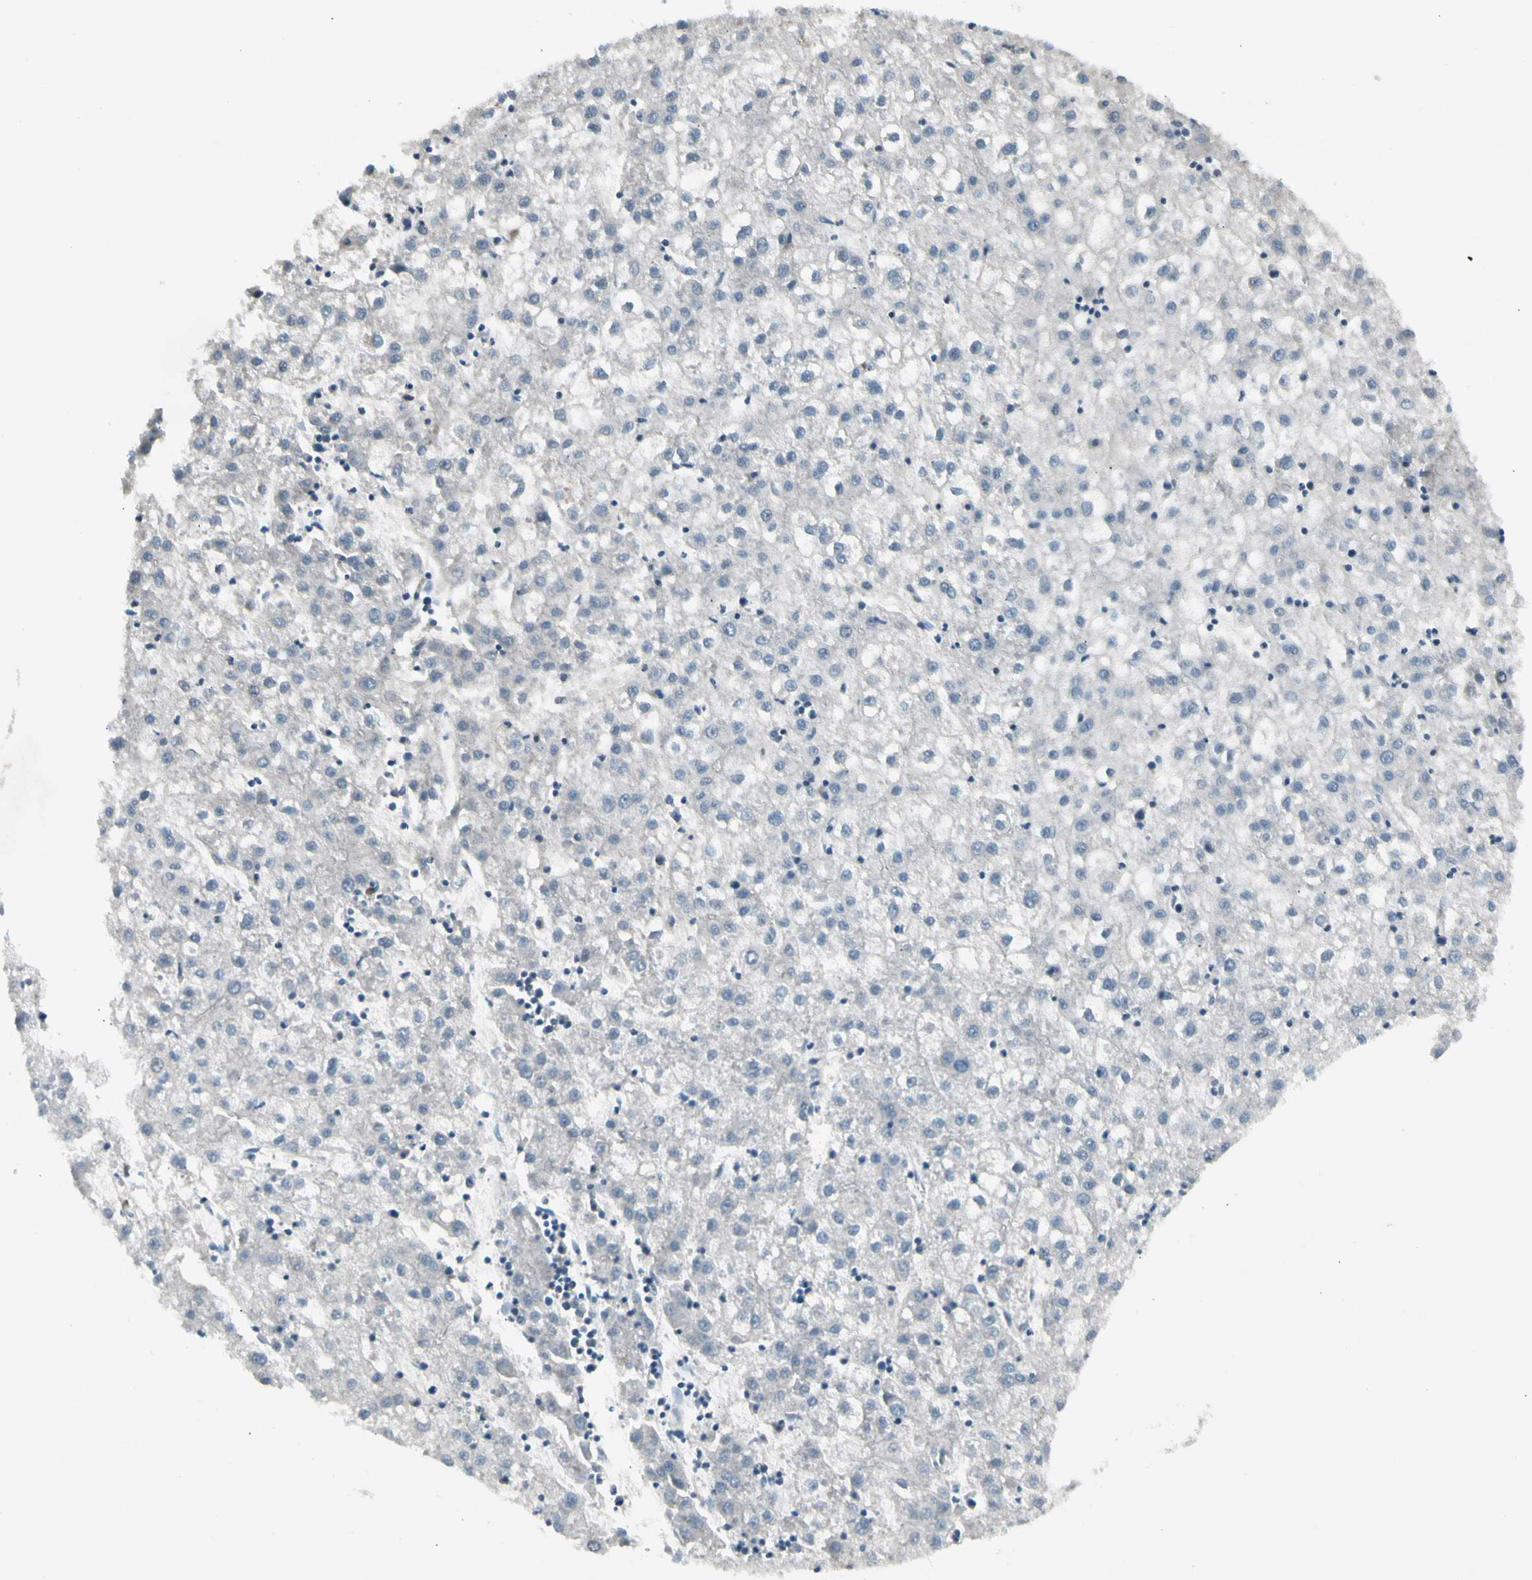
{"staining": {"intensity": "negative", "quantity": "none", "location": "none"}, "tissue": "liver cancer", "cell_type": "Tumor cells", "image_type": "cancer", "snomed": [{"axis": "morphology", "description": "Carcinoma, Hepatocellular, NOS"}, {"axis": "topography", "description": "Liver"}], "caption": "Liver cancer was stained to show a protein in brown. There is no significant expression in tumor cells.", "gene": "PANK2", "patient": {"sex": "male", "age": 72}}